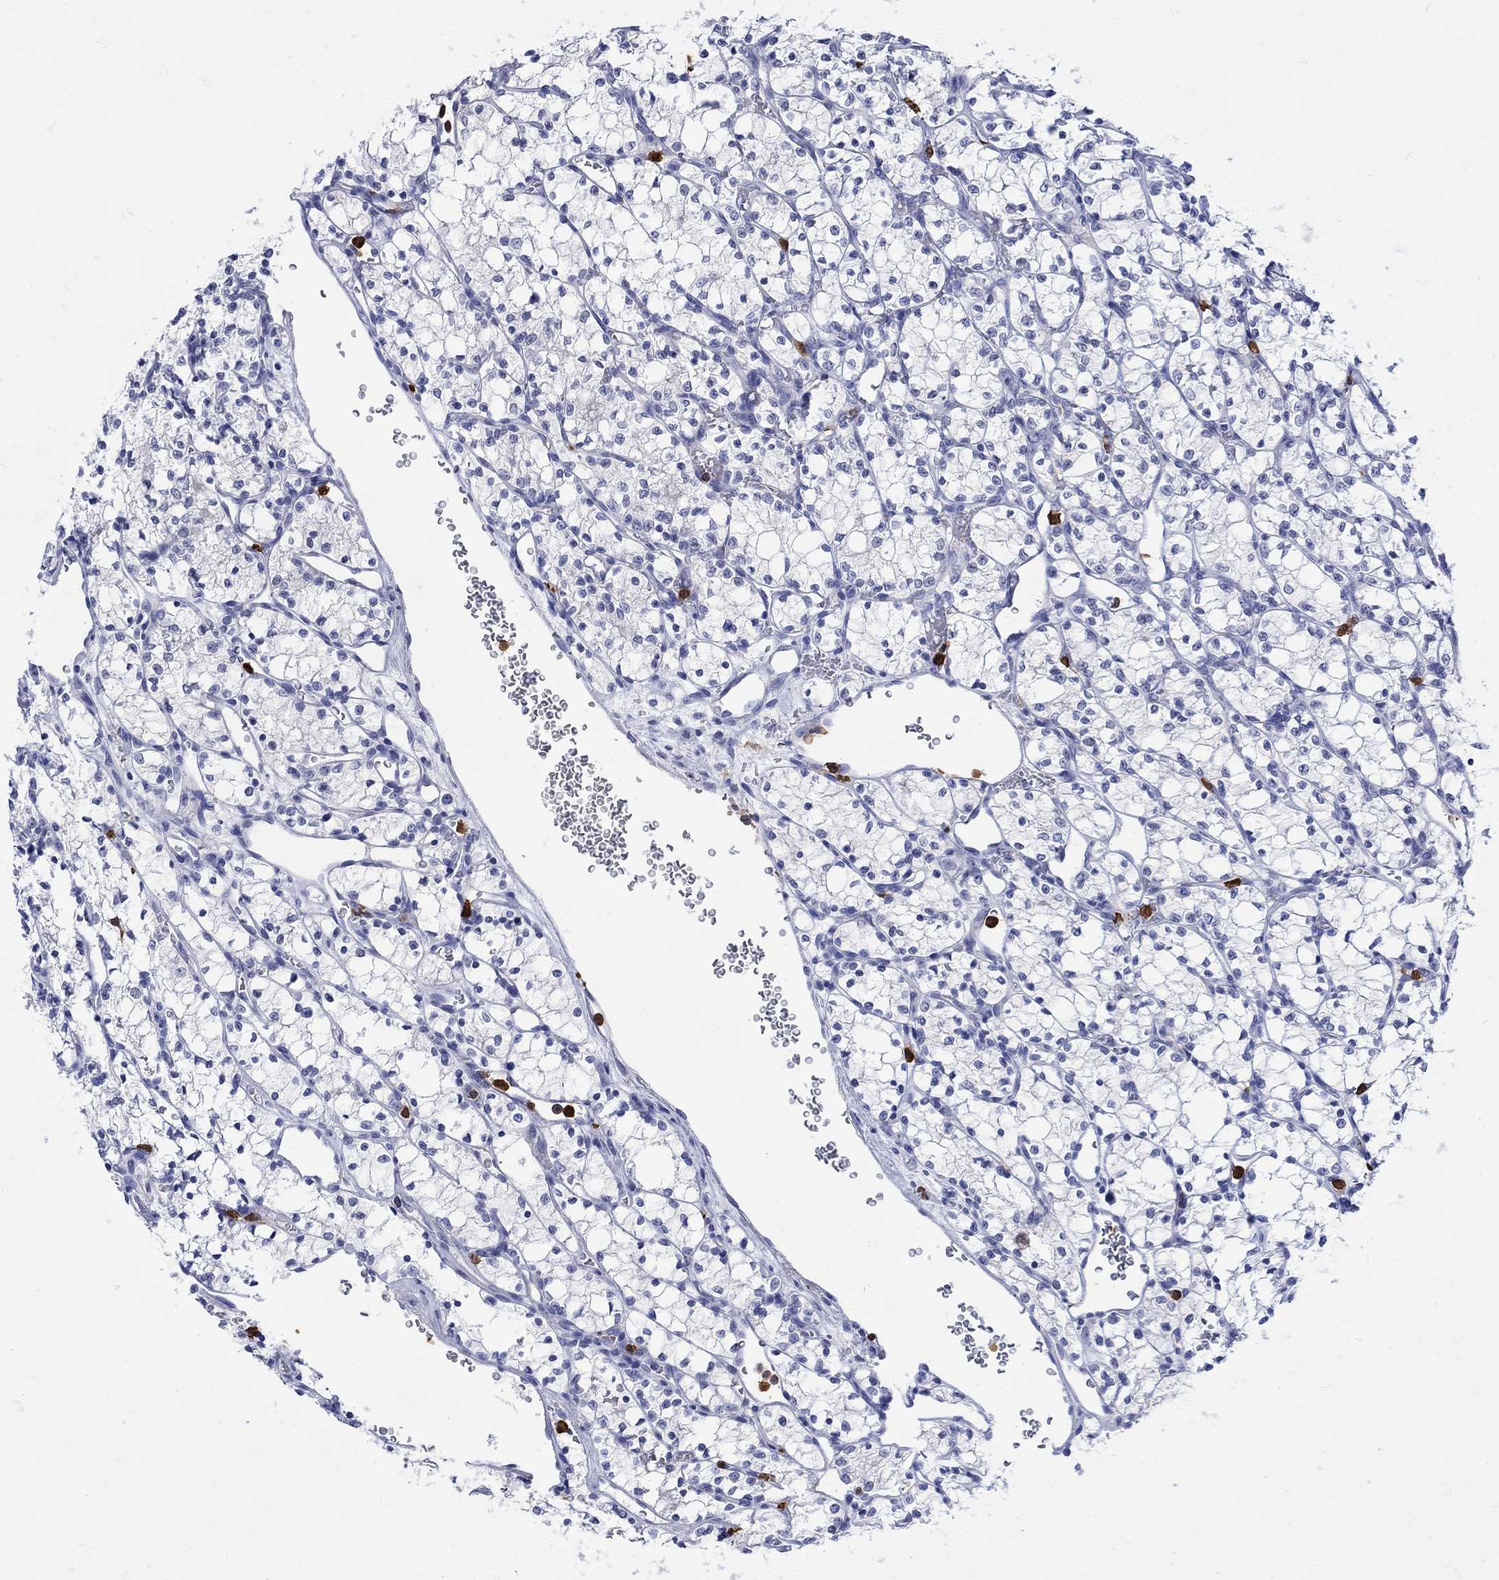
{"staining": {"intensity": "negative", "quantity": "none", "location": "none"}, "tissue": "renal cancer", "cell_type": "Tumor cells", "image_type": "cancer", "snomed": [{"axis": "morphology", "description": "Adenocarcinoma, NOS"}, {"axis": "topography", "description": "Kidney"}], "caption": "Tumor cells show no significant staining in adenocarcinoma (renal). Nuclei are stained in blue.", "gene": "LINGO3", "patient": {"sex": "female", "age": 69}}